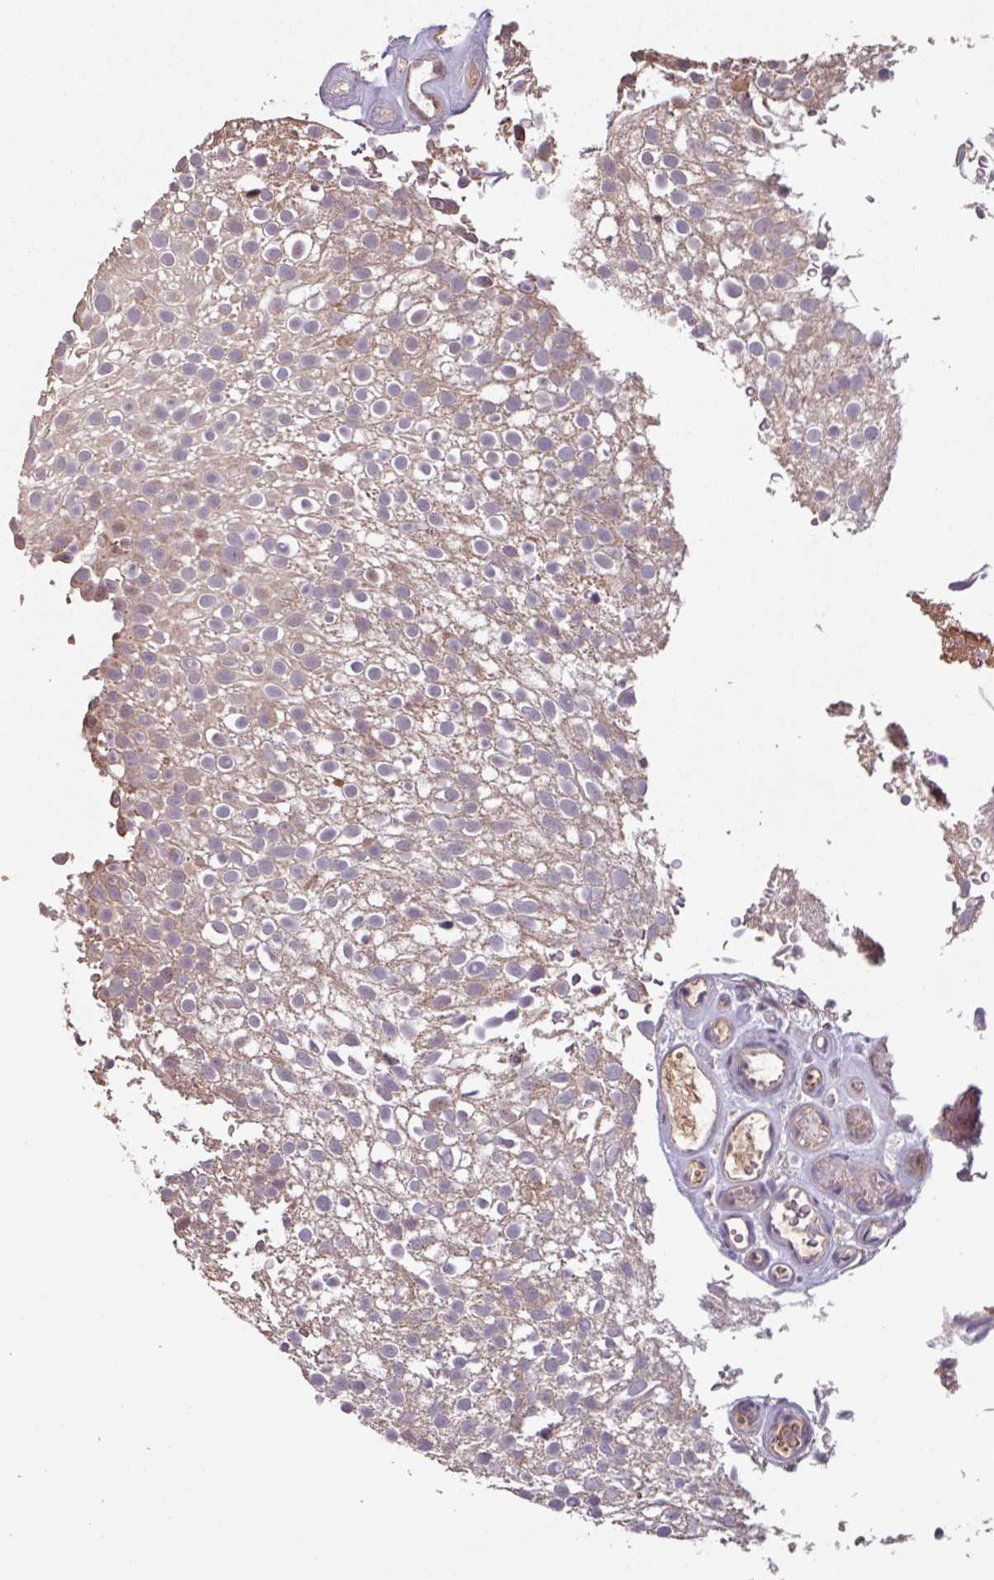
{"staining": {"intensity": "strong", "quantity": "<25%", "location": "nuclear"}, "tissue": "urothelial cancer", "cell_type": "Tumor cells", "image_type": "cancer", "snomed": [{"axis": "morphology", "description": "Urothelial carcinoma, Low grade"}, {"axis": "topography", "description": "Urinary bladder"}], "caption": "Immunohistochemical staining of human urothelial carcinoma (low-grade) shows medium levels of strong nuclear protein expression in approximately <25% of tumor cells. Nuclei are stained in blue.", "gene": "TMEM88", "patient": {"sex": "male", "age": 78}}